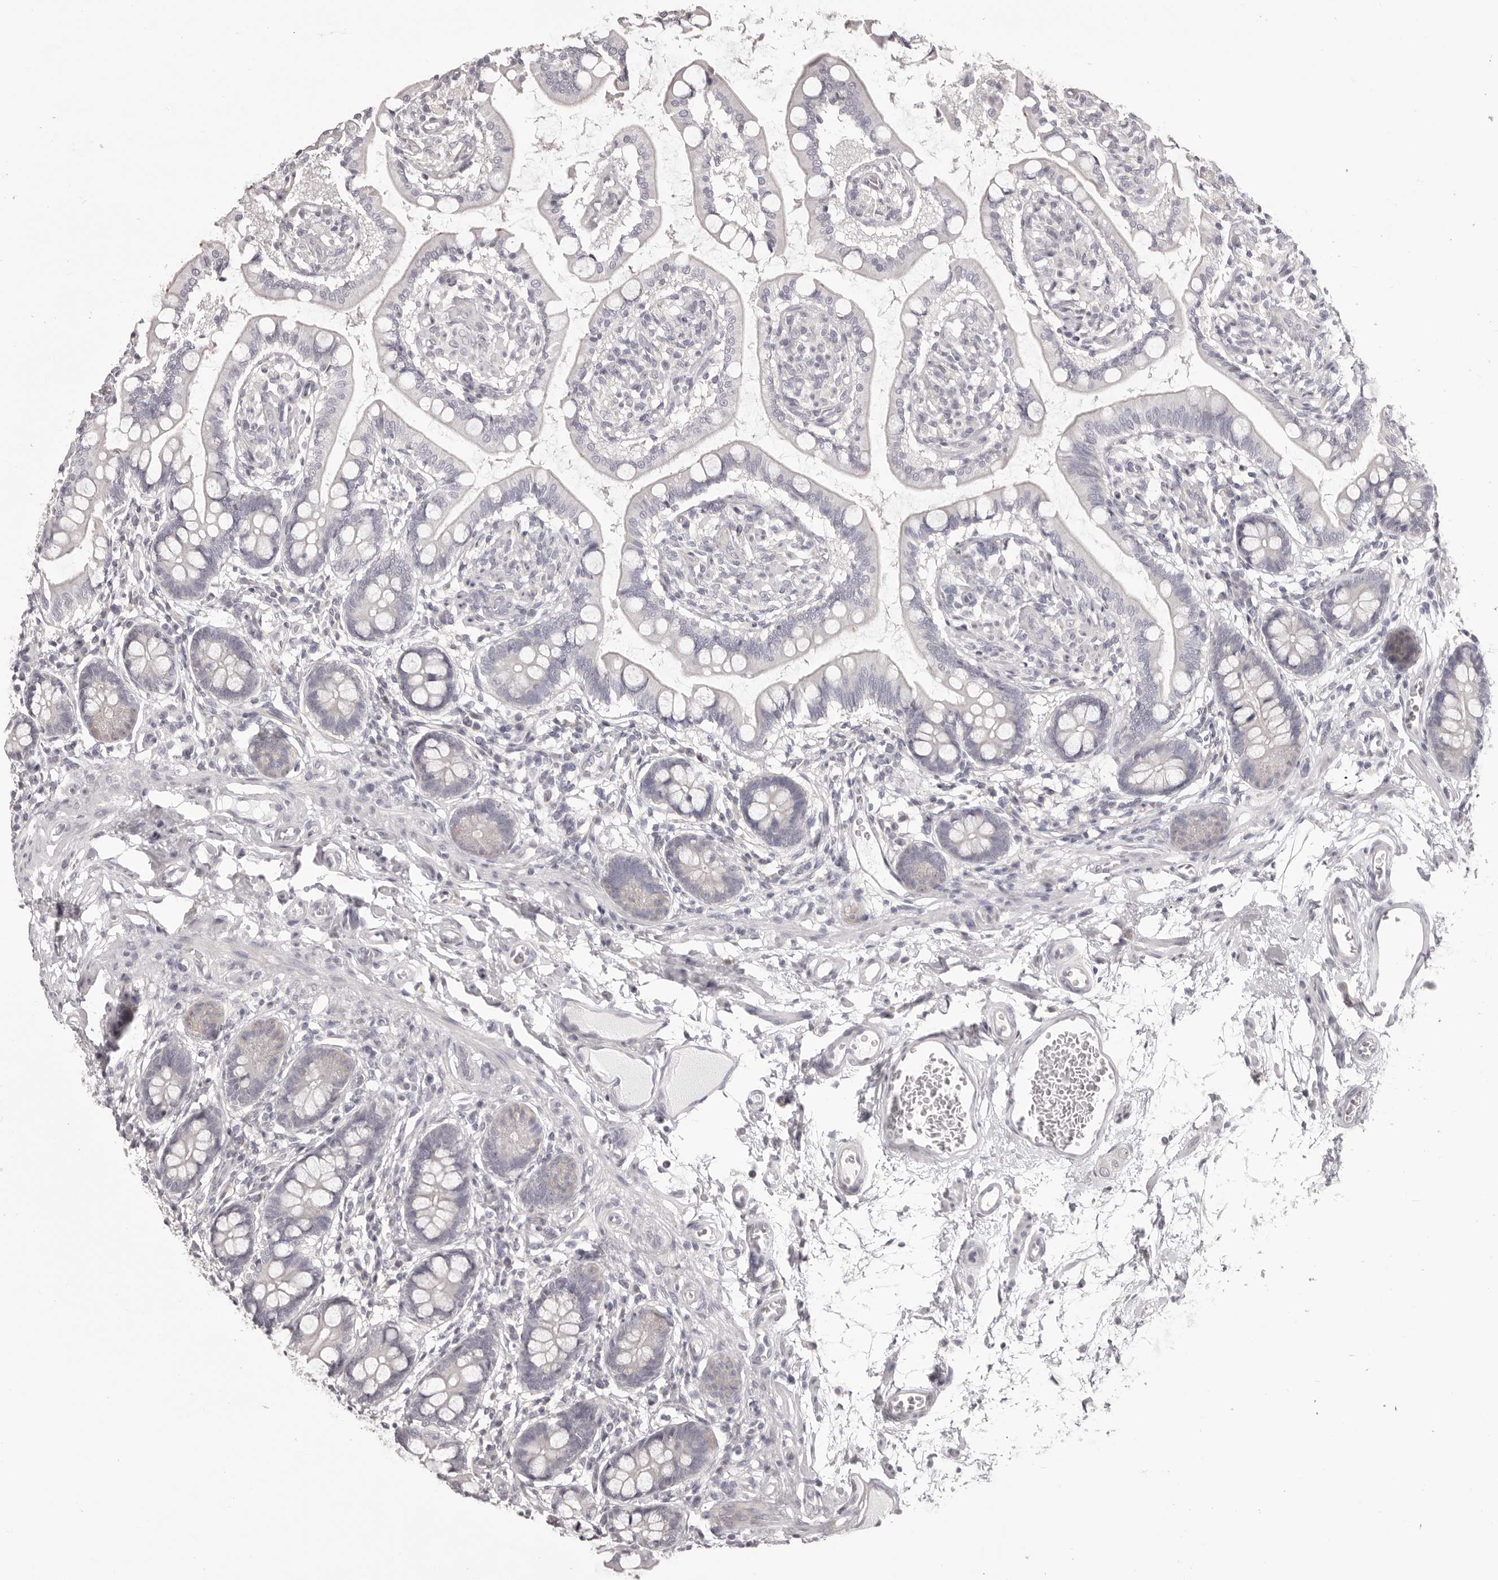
{"staining": {"intensity": "negative", "quantity": "none", "location": "none"}, "tissue": "small intestine", "cell_type": "Glandular cells", "image_type": "normal", "snomed": [{"axis": "morphology", "description": "Normal tissue, NOS"}, {"axis": "topography", "description": "Small intestine"}], "caption": "Small intestine was stained to show a protein in brown. There is no significant staining in glandular cells. (DAB IHC, high magnification).", "gene": "OTUD3", "patient": {"sex": "male", "age": 52}}